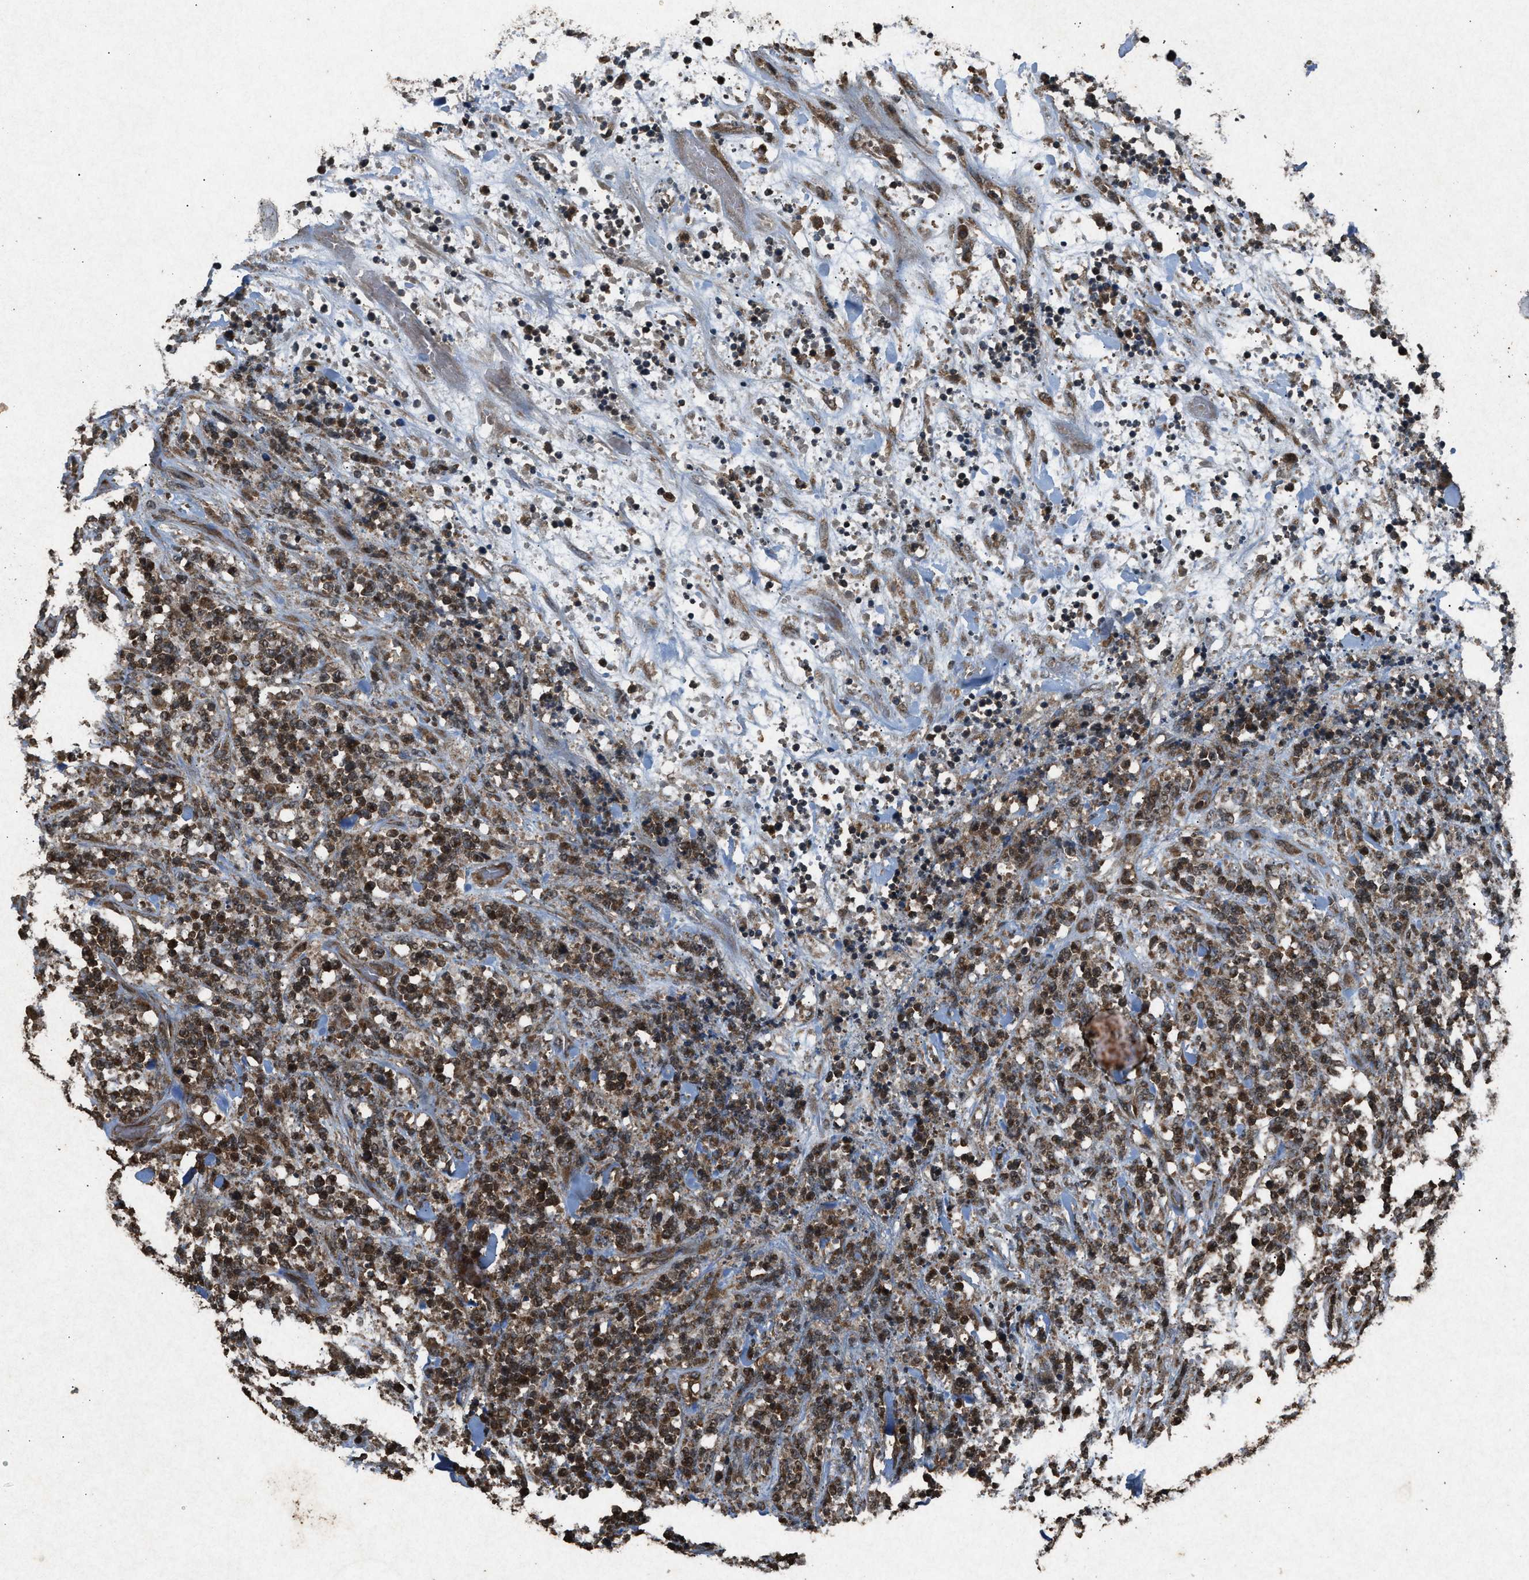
{"staining": {"intensity": "moderate", "quantity": ">75%", "location": "cytoplasmic/membranous,nuclear"}, "tissue": "lymphoma", "cell_type": "Tumor cells", "image_type": "cancer", "snomed": [{"axis": "morphology", "description": "Malignant lymphoma, non-Hodgkin's type, High grade"}, {"axis": "topography", "description": "Soft tissue"}], "caption": "Immunohistochemical staining of human lymphoma displays medium levels of moderate cytoplasmic/membranous and nuclear expression in about >75% of tumor cells. The protein is stained brown, and the nuclei are stained in blue (DAB IHC with brightfield microscopy, high magnification).", "gene": "OAS1", "patient": {"sex": "male", "age": 18}}